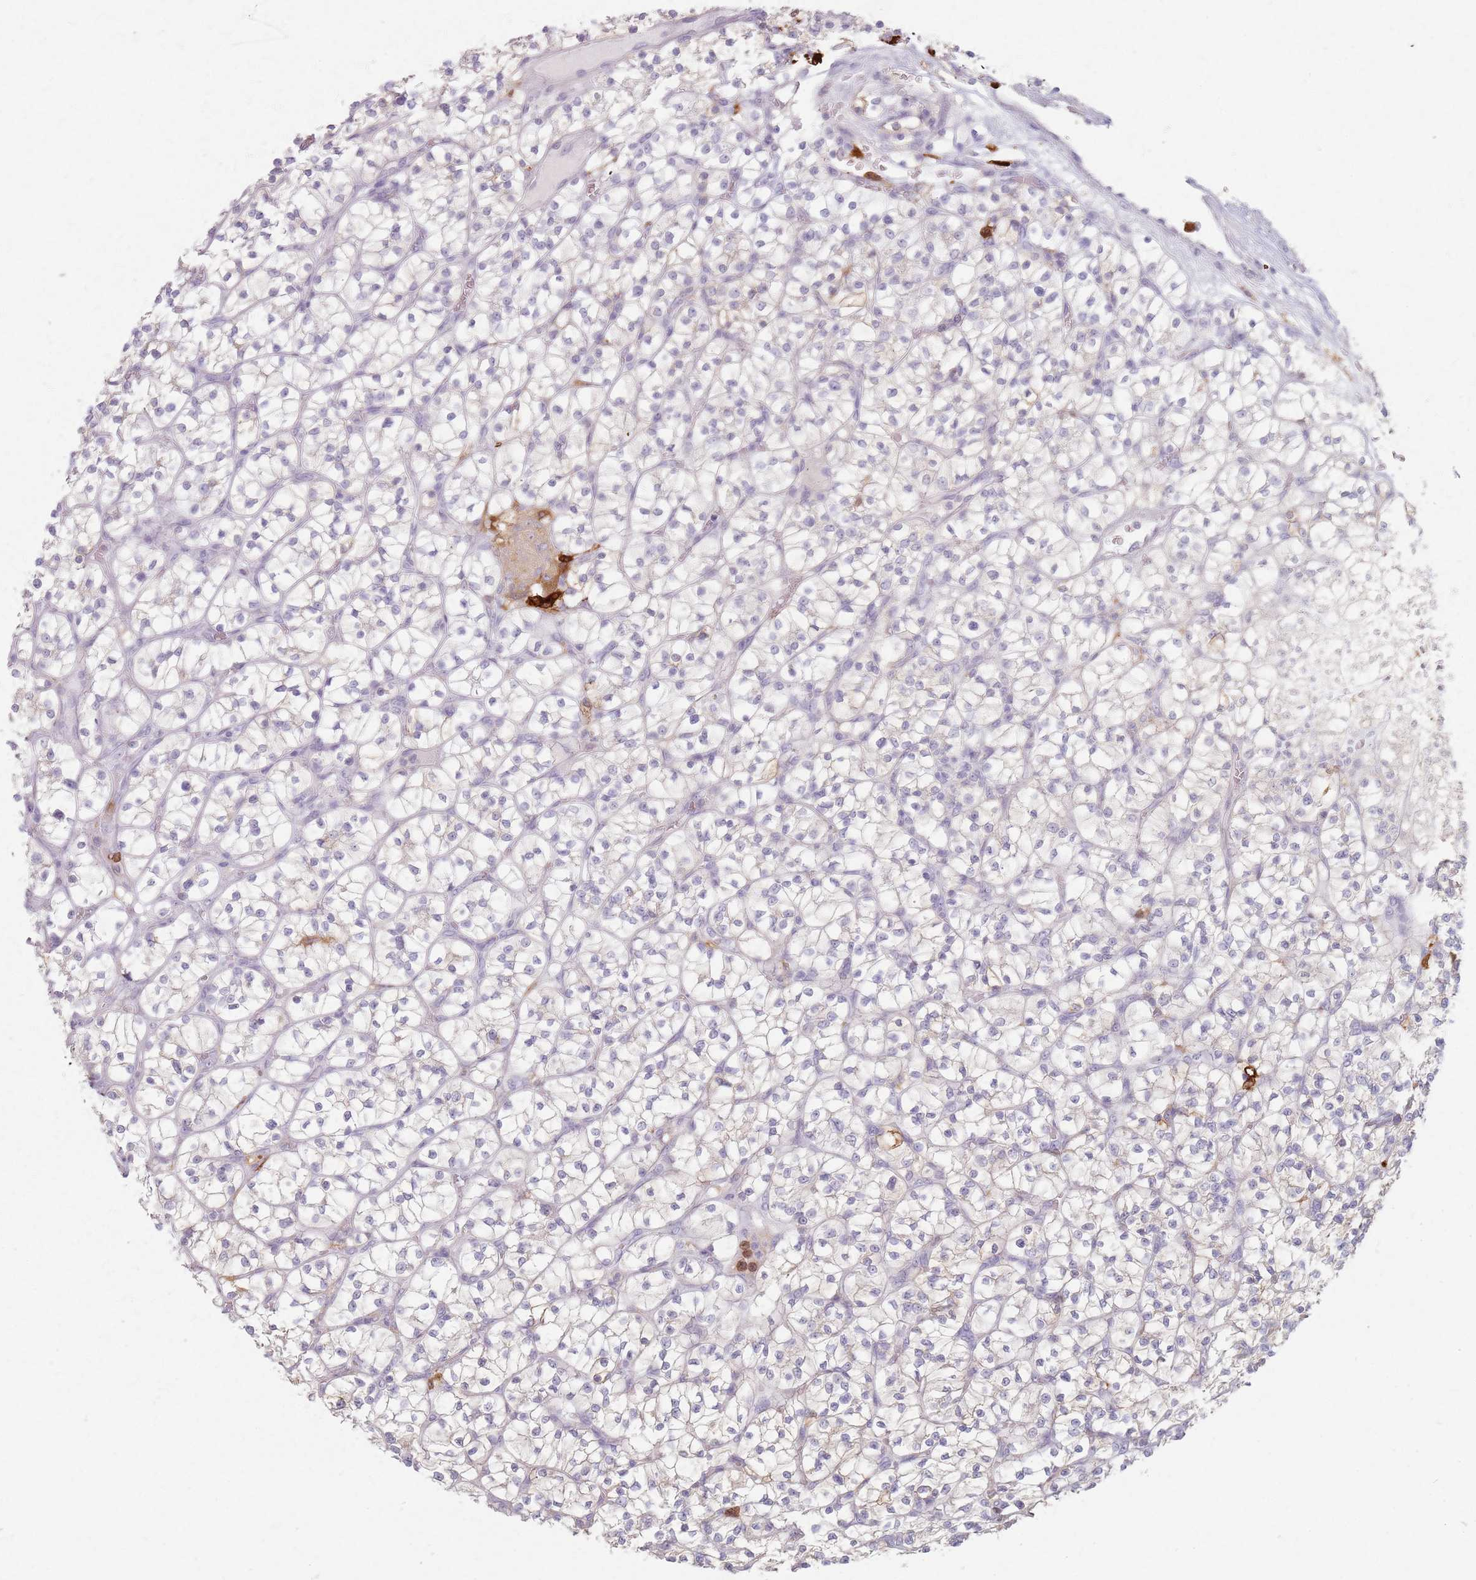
{"staining": {"intensity": "negative", "quantity": "none", "location": "none"}, "tissue": "renal cancer", "cell_type": "Tumor cells", "image_type": "cancer", "snomed": [{"axis": "morphology", "description": "Adenocarcinoma, NOS"}, {"axis": "topography", "description": "Kidney"}], "caption": "Protein analysis of renal cancer (adenocarcinoma) demonstrates no significant positivity in tumor cells.", "gene": "GDPGP1", "patient": {"sex": "female", "age": 64}}